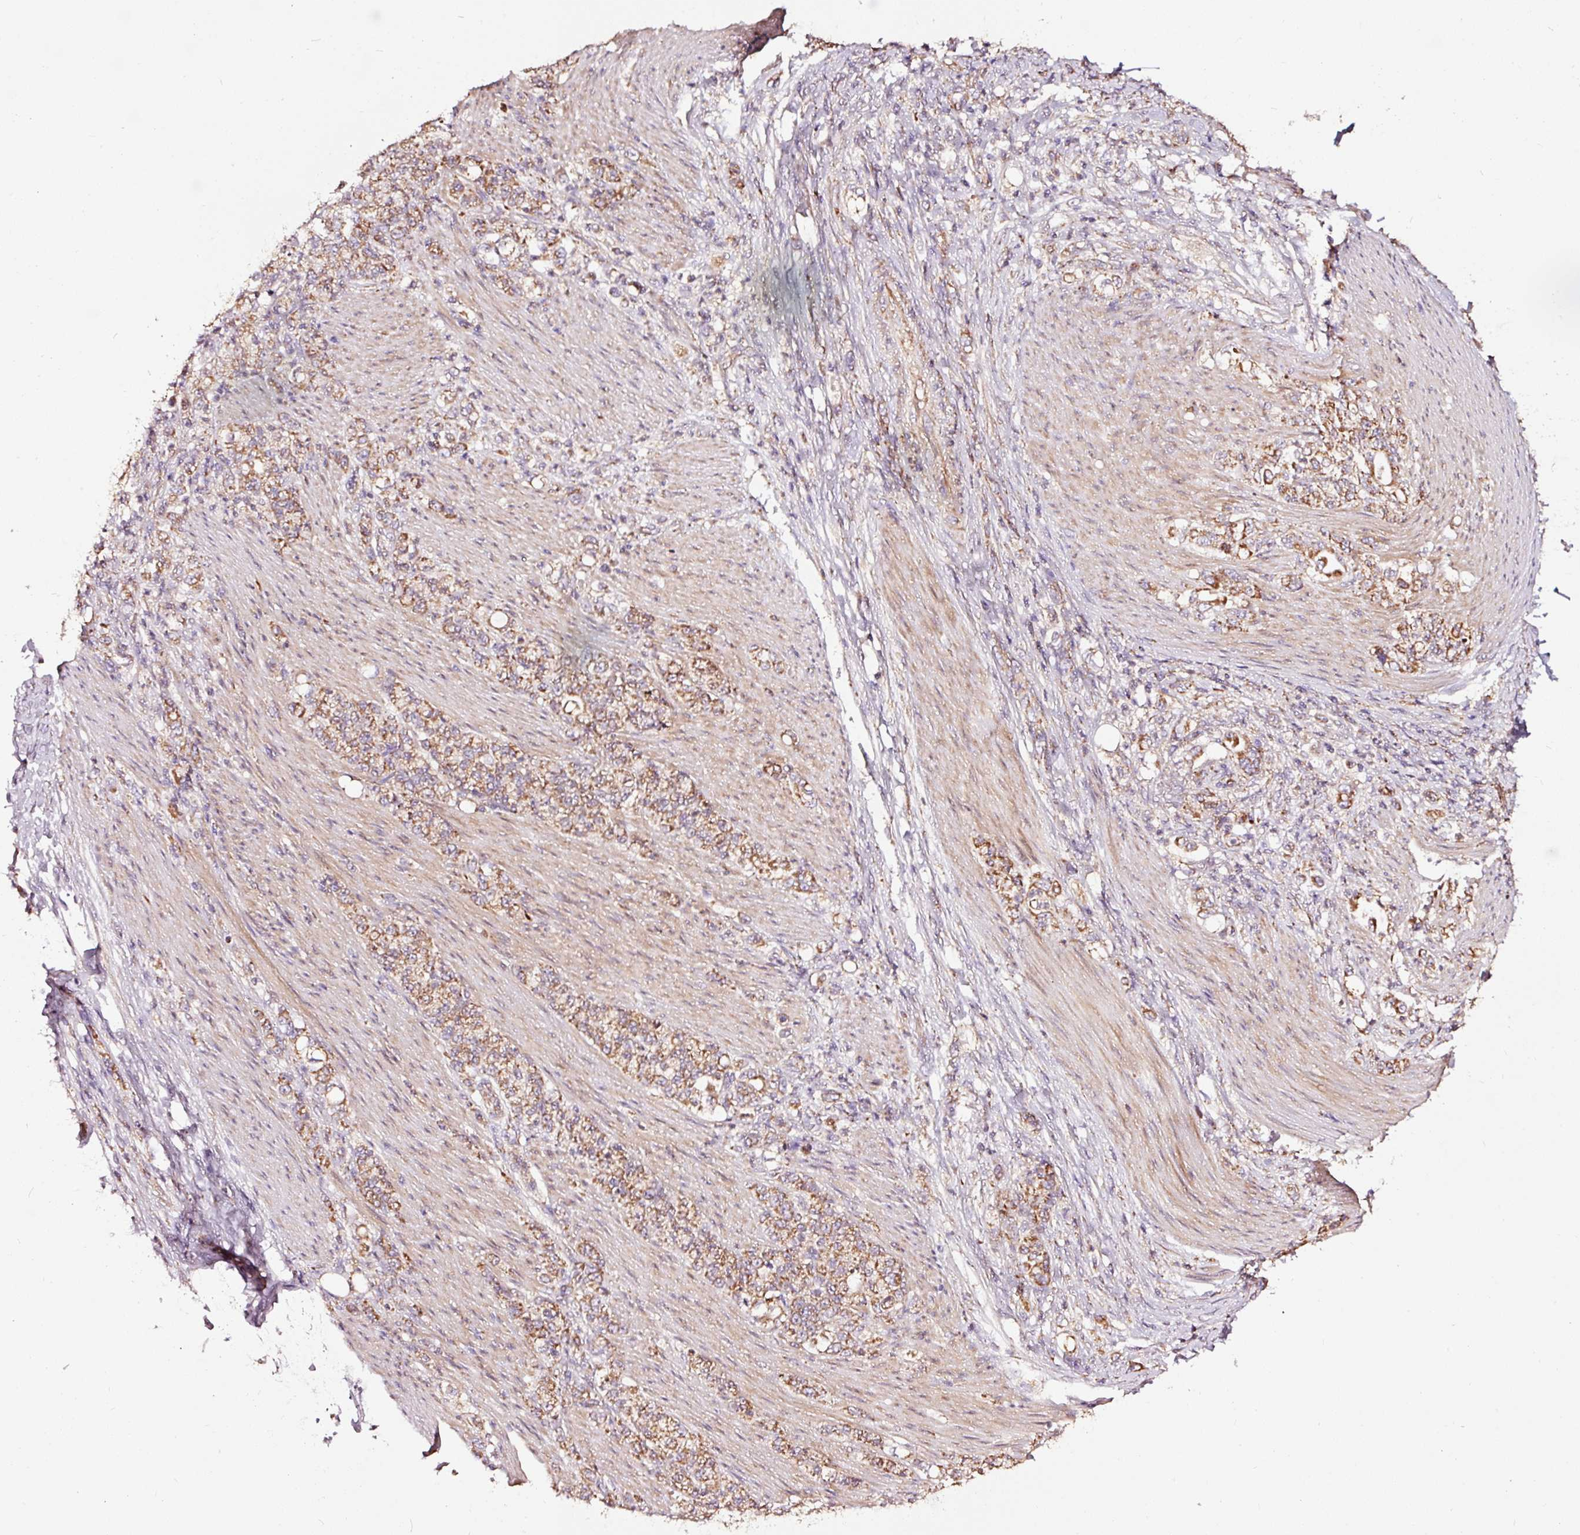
{"staining": {"intensity": "moderate", "quantity": ">75%", "location": "cytoplasmic/membranous"}, "tissue": "stomach cancer", "cell_type": "Tumor cells", "image_type": "cancer", "snomed": [{"axis": "morphology", "description": "Adenocarcinoma, NOS"}, {"axis": "topography", "description": "Stomach"}], "caption": "An image of human stomach adenocarcinoma stained for a protein exhibits moderate cytoplasmic/membranous brown staining in tumor cells.", "gene": "TPM1", "patient": {"sex": "female", "age": 79}}